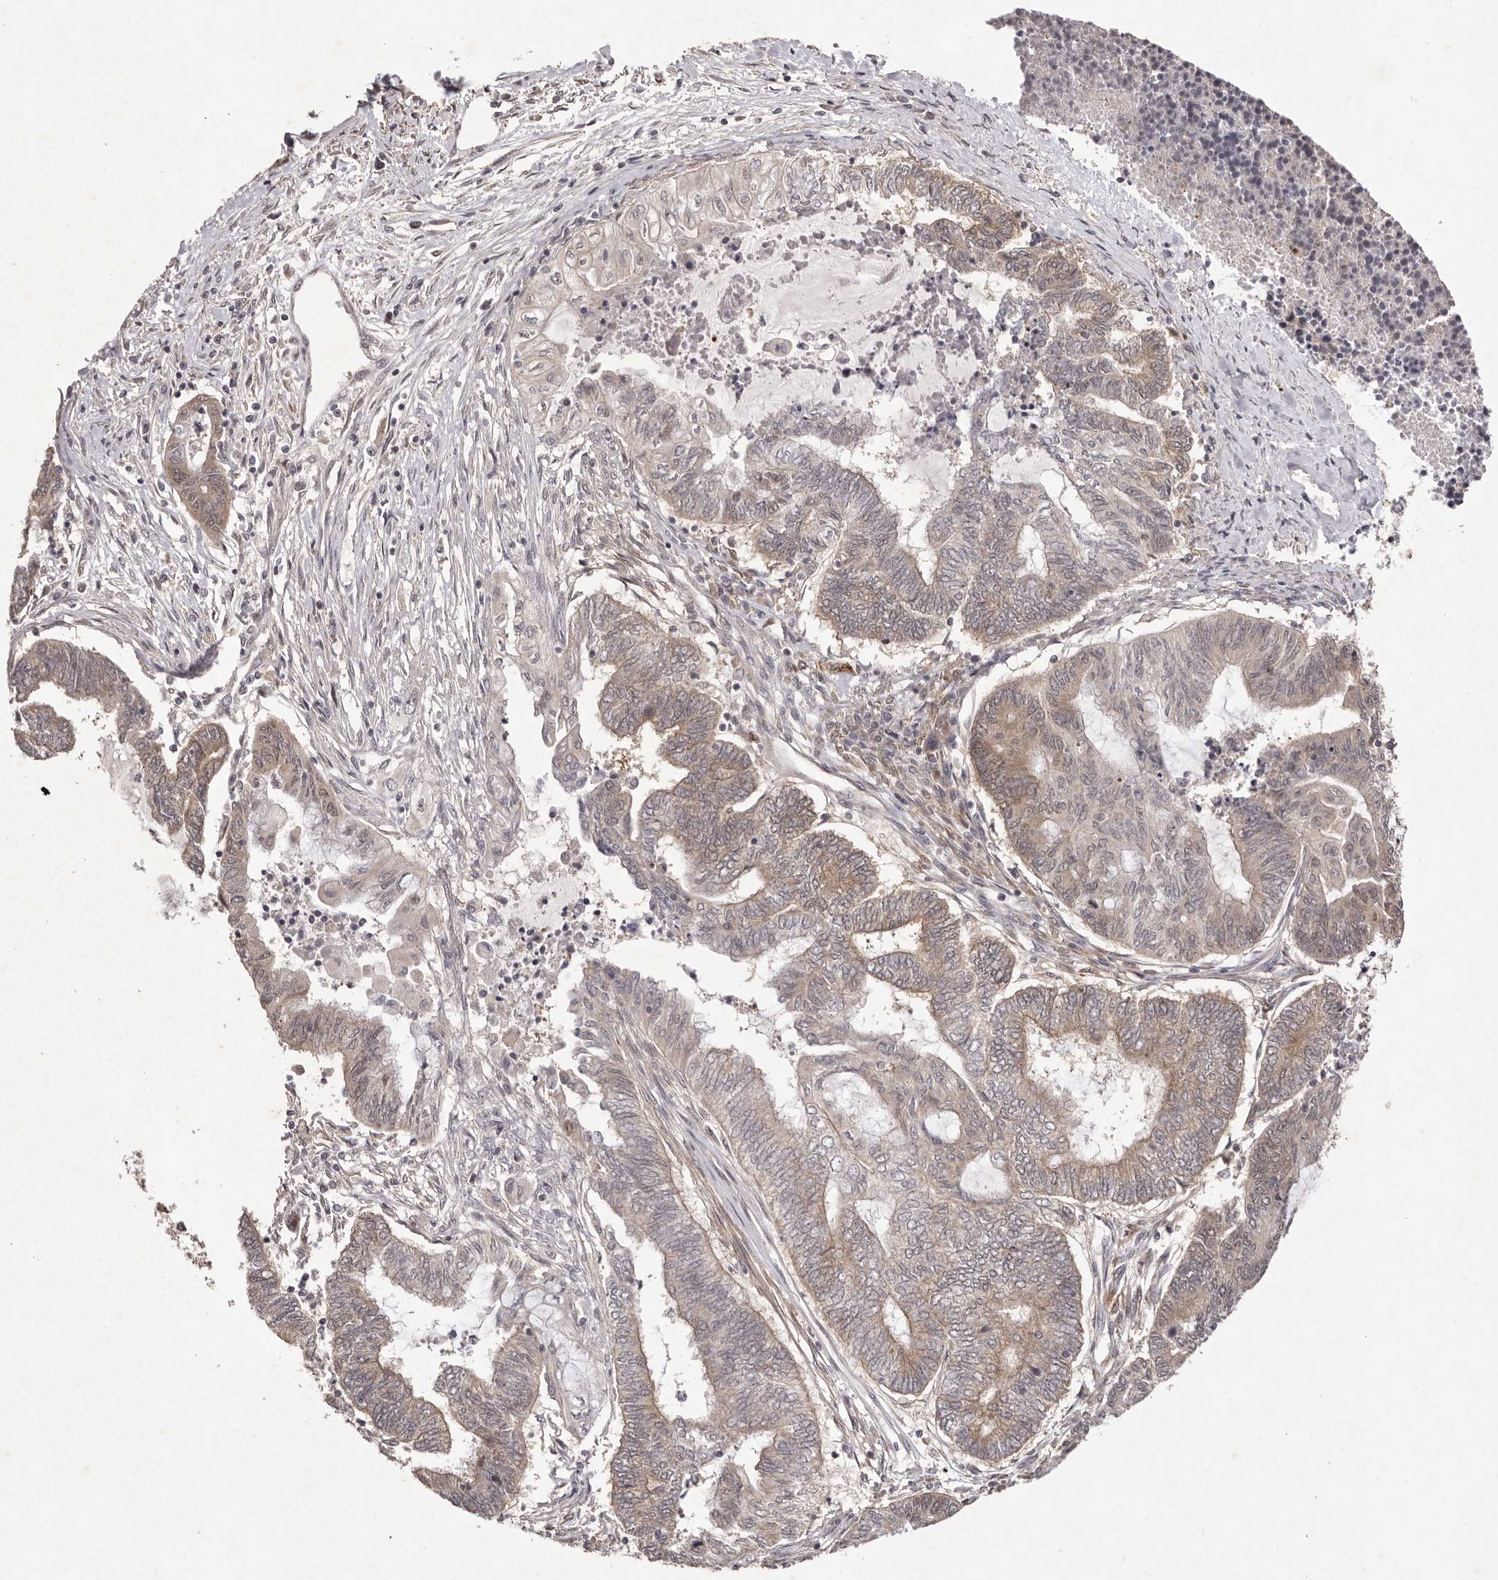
{"staining": {"intensity": "moderate", "quantity": ">75%", "location": "cytoplasmic/membranous"}, "tissue": "endometrial cancer", "cell_type": "Tumor cells", "image_type": "cancer", "snomed": [{"axis": "morphology", "description": "Adenocarcinoma, NOS"}, {"axis": "topography", "description": "Uterus"}, {"axis": "topography", "description": "Endometrium"}], "caption": "Immunohistochemical staining of endometrial cancer (adenocarcinoma) displays medium levels of moderate cytoplasmic/membranous protein expression in about >75% of tumor cells. The staining is performed using DAB (3,3'-diaminobenzidine) brown chromogen to label protein expression. The nuclei are counter-stained blue using hematoxylin.", "gene": "BUD31", "patient": {"sex": "female", "age": 70}}